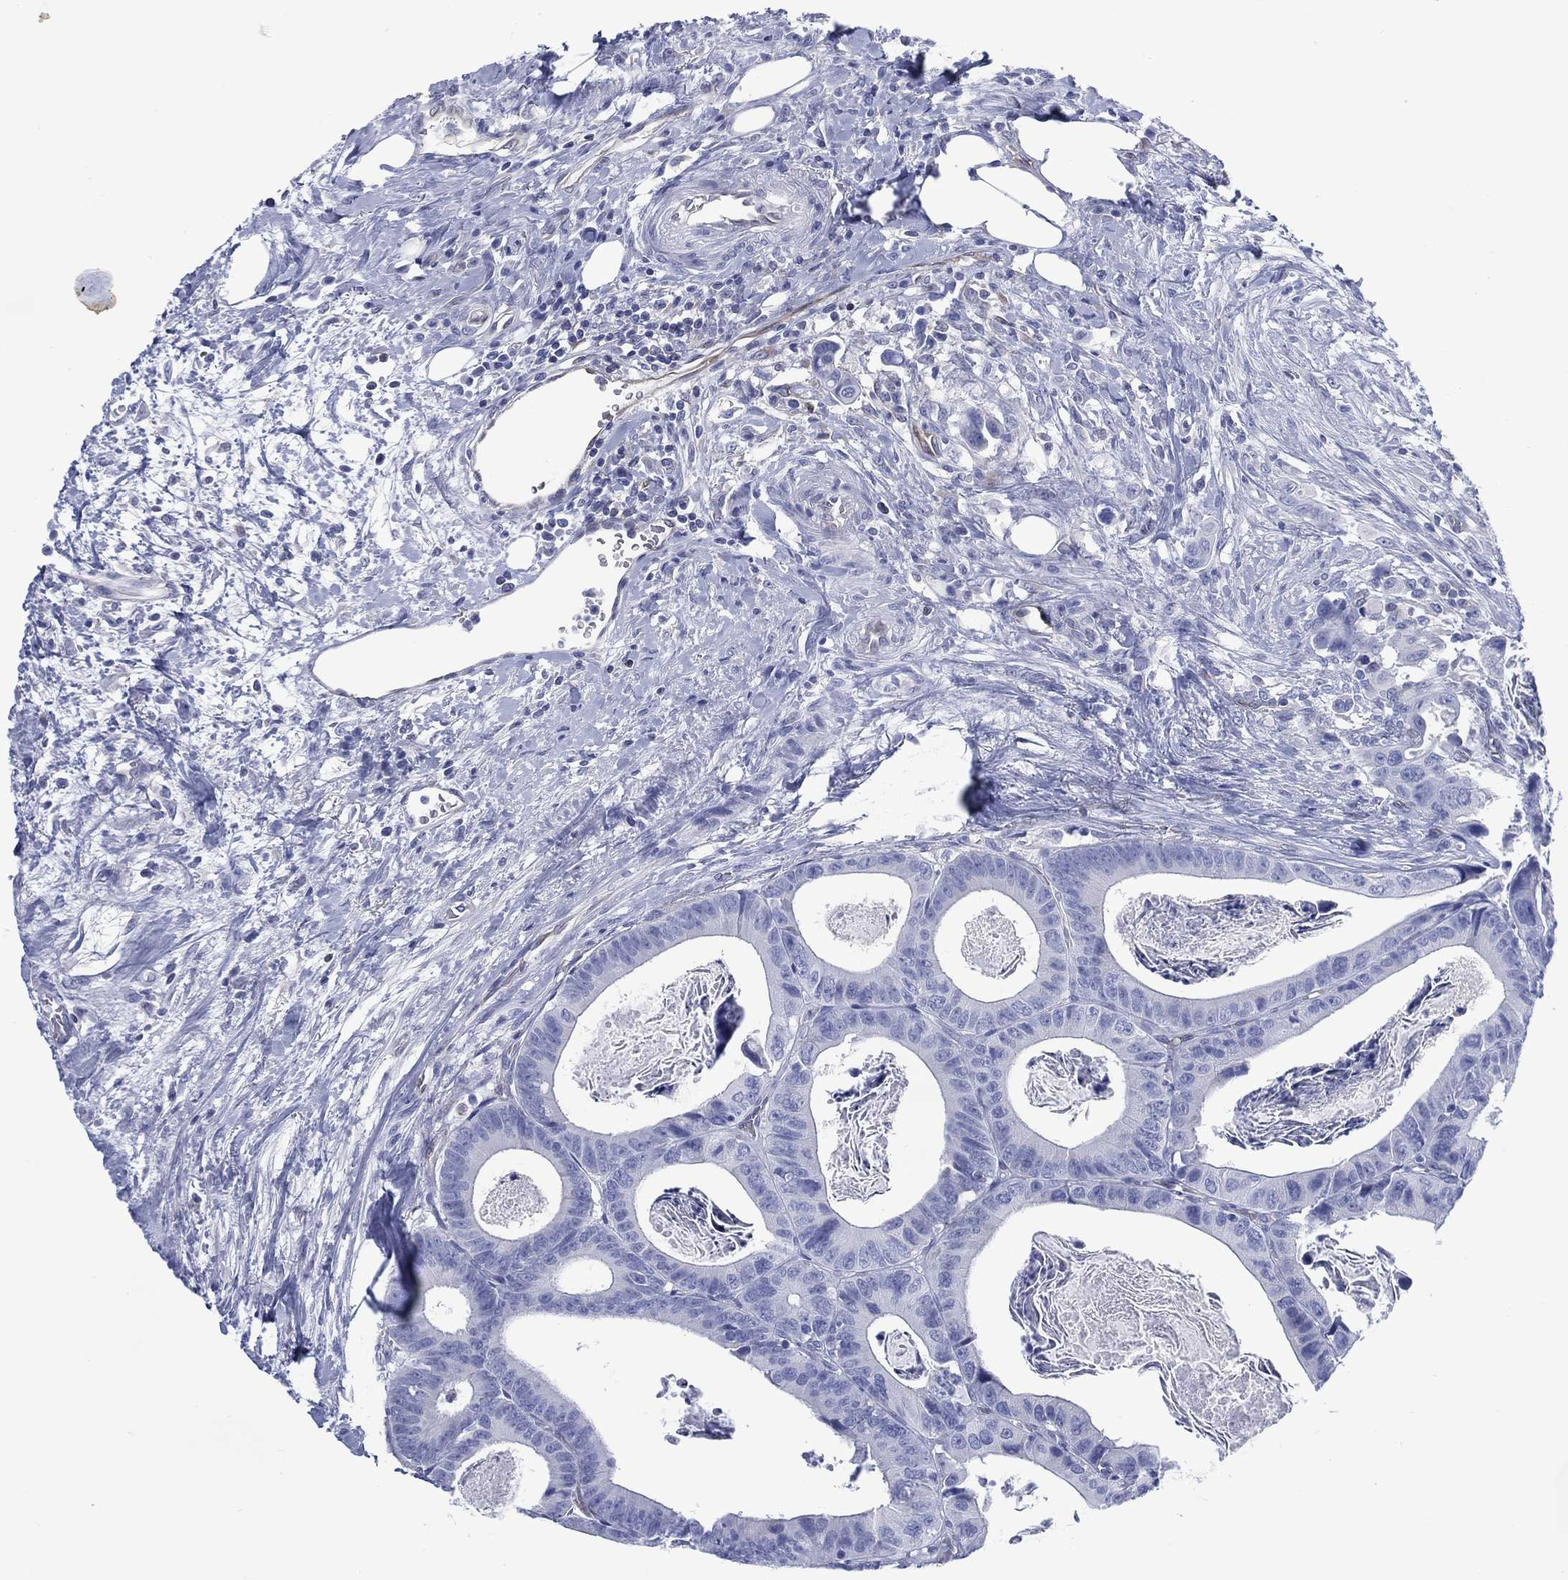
{"staining": {"intensity": "negative", "quantity": "none", "location": "none"}, "tissue": "colorectal cancer", "cell_type": "Tumor cells", "image_type": "cancer", "snomed": [{"axis": "morphology", "description": "Adenocarcinoma, NOS"}, {"axis": "topography", "description": "Rectum"}], "caption": "DAB immunohistochemical staining of human colorectal adenocarcinoma exhibits no significant expression in tumor cells.", "gene": "DDI1", "patient": {"sex": "male", "age": 64}}